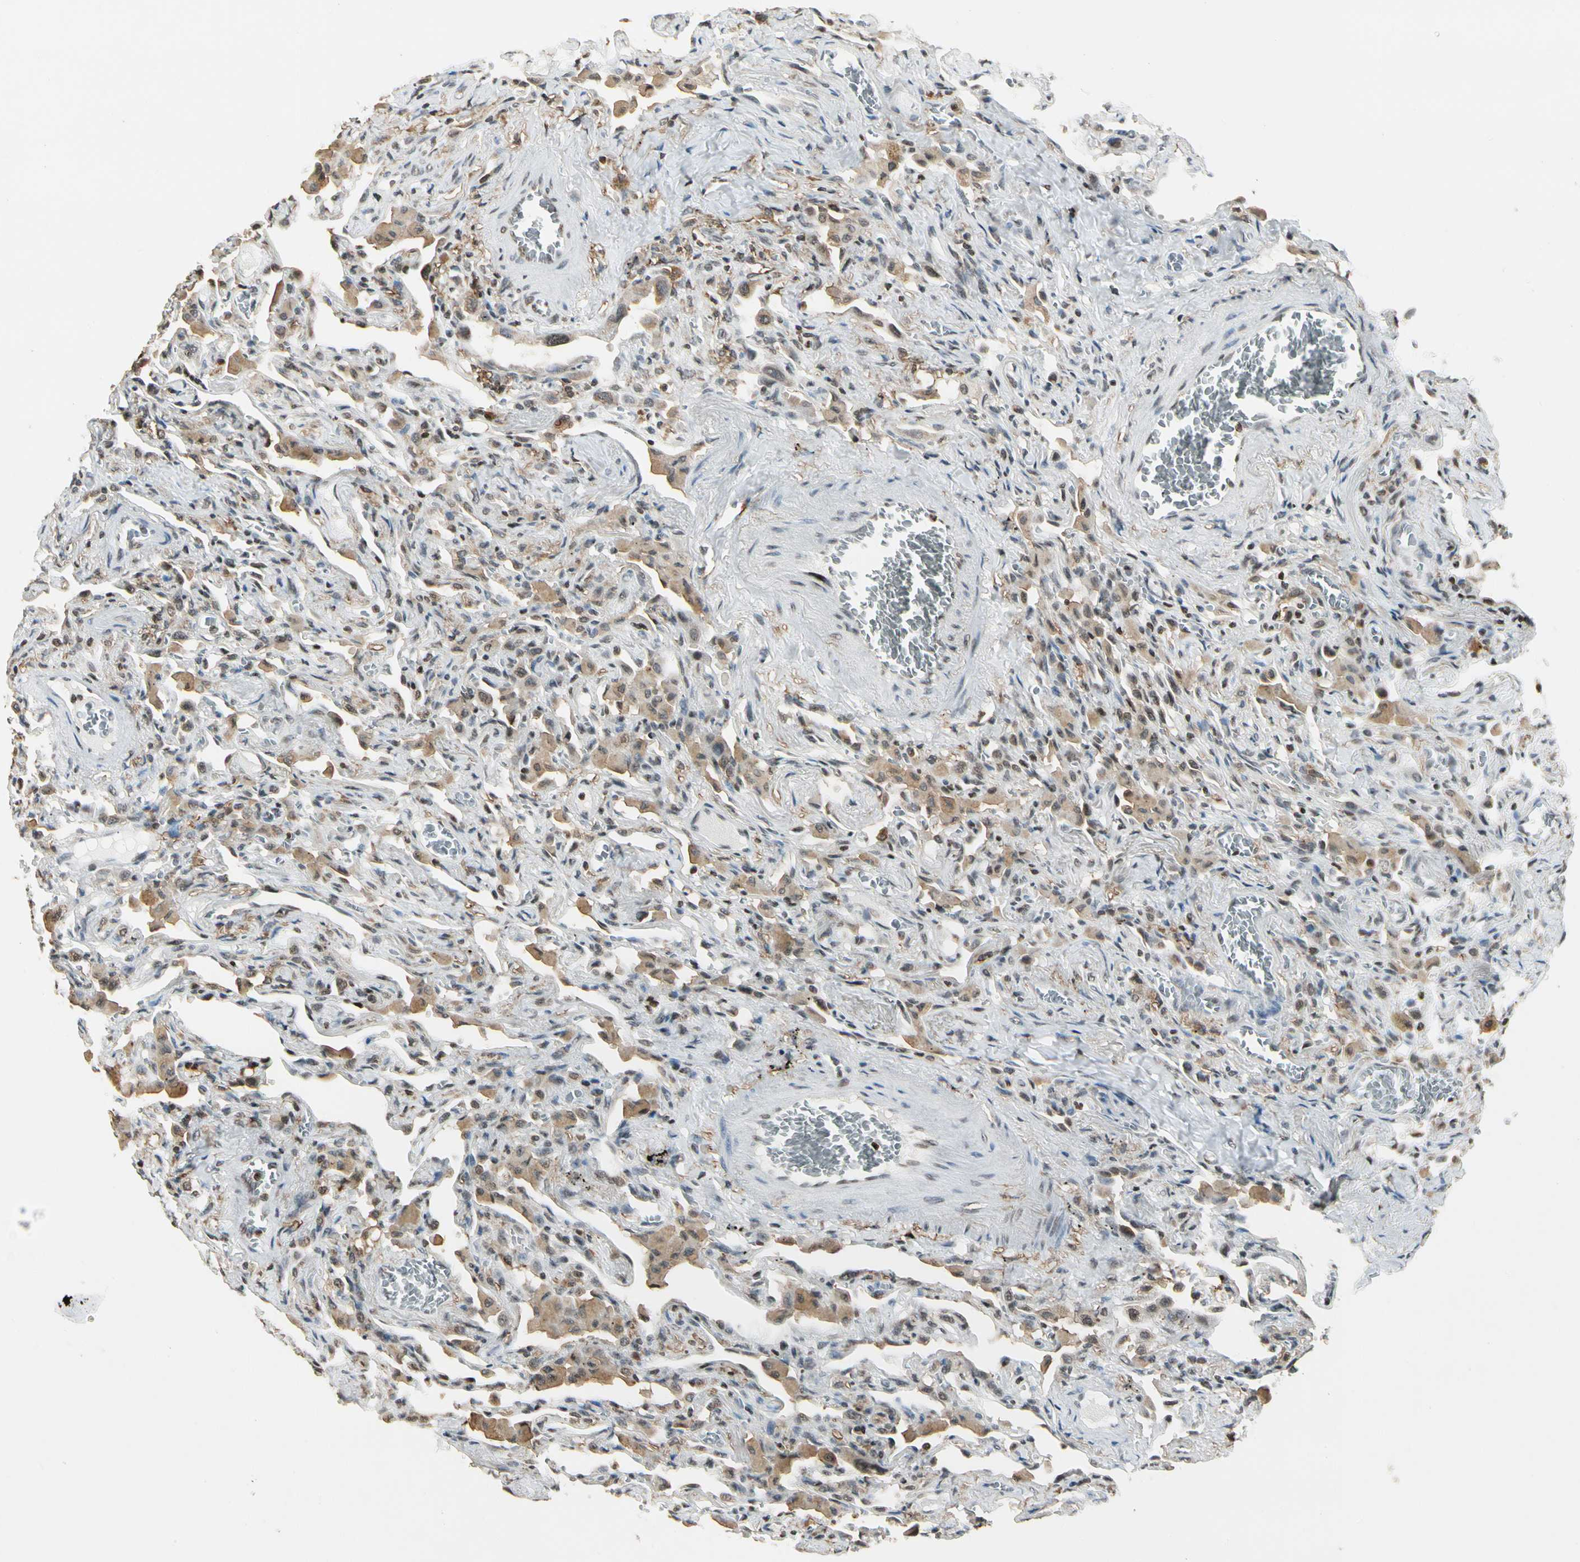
{"staining": {"intensity": "moderate", "quantity": ">75%", "location": "nuclear"}, "tissue": "lung", "cell_type": "Alveolar cells", "image_type": "normal", "snomed": [{"axis": "morphology", "description": "Normal tissue, NOS"}, {"axis": "topography", "description": "Lung"}], "caption": "Alveolar cells exhibit medium levels of moderate nuclear positivity in about >75% of cells in unremarkable human lung. The staining is performed using DAB (3,3'-diaminobenzidine) brown chromogen to label protein expression. The nuclei are counter-stained blue using hematoxylin.", "gene": "FER", "patient": {"sex": "male", "age": 73}}